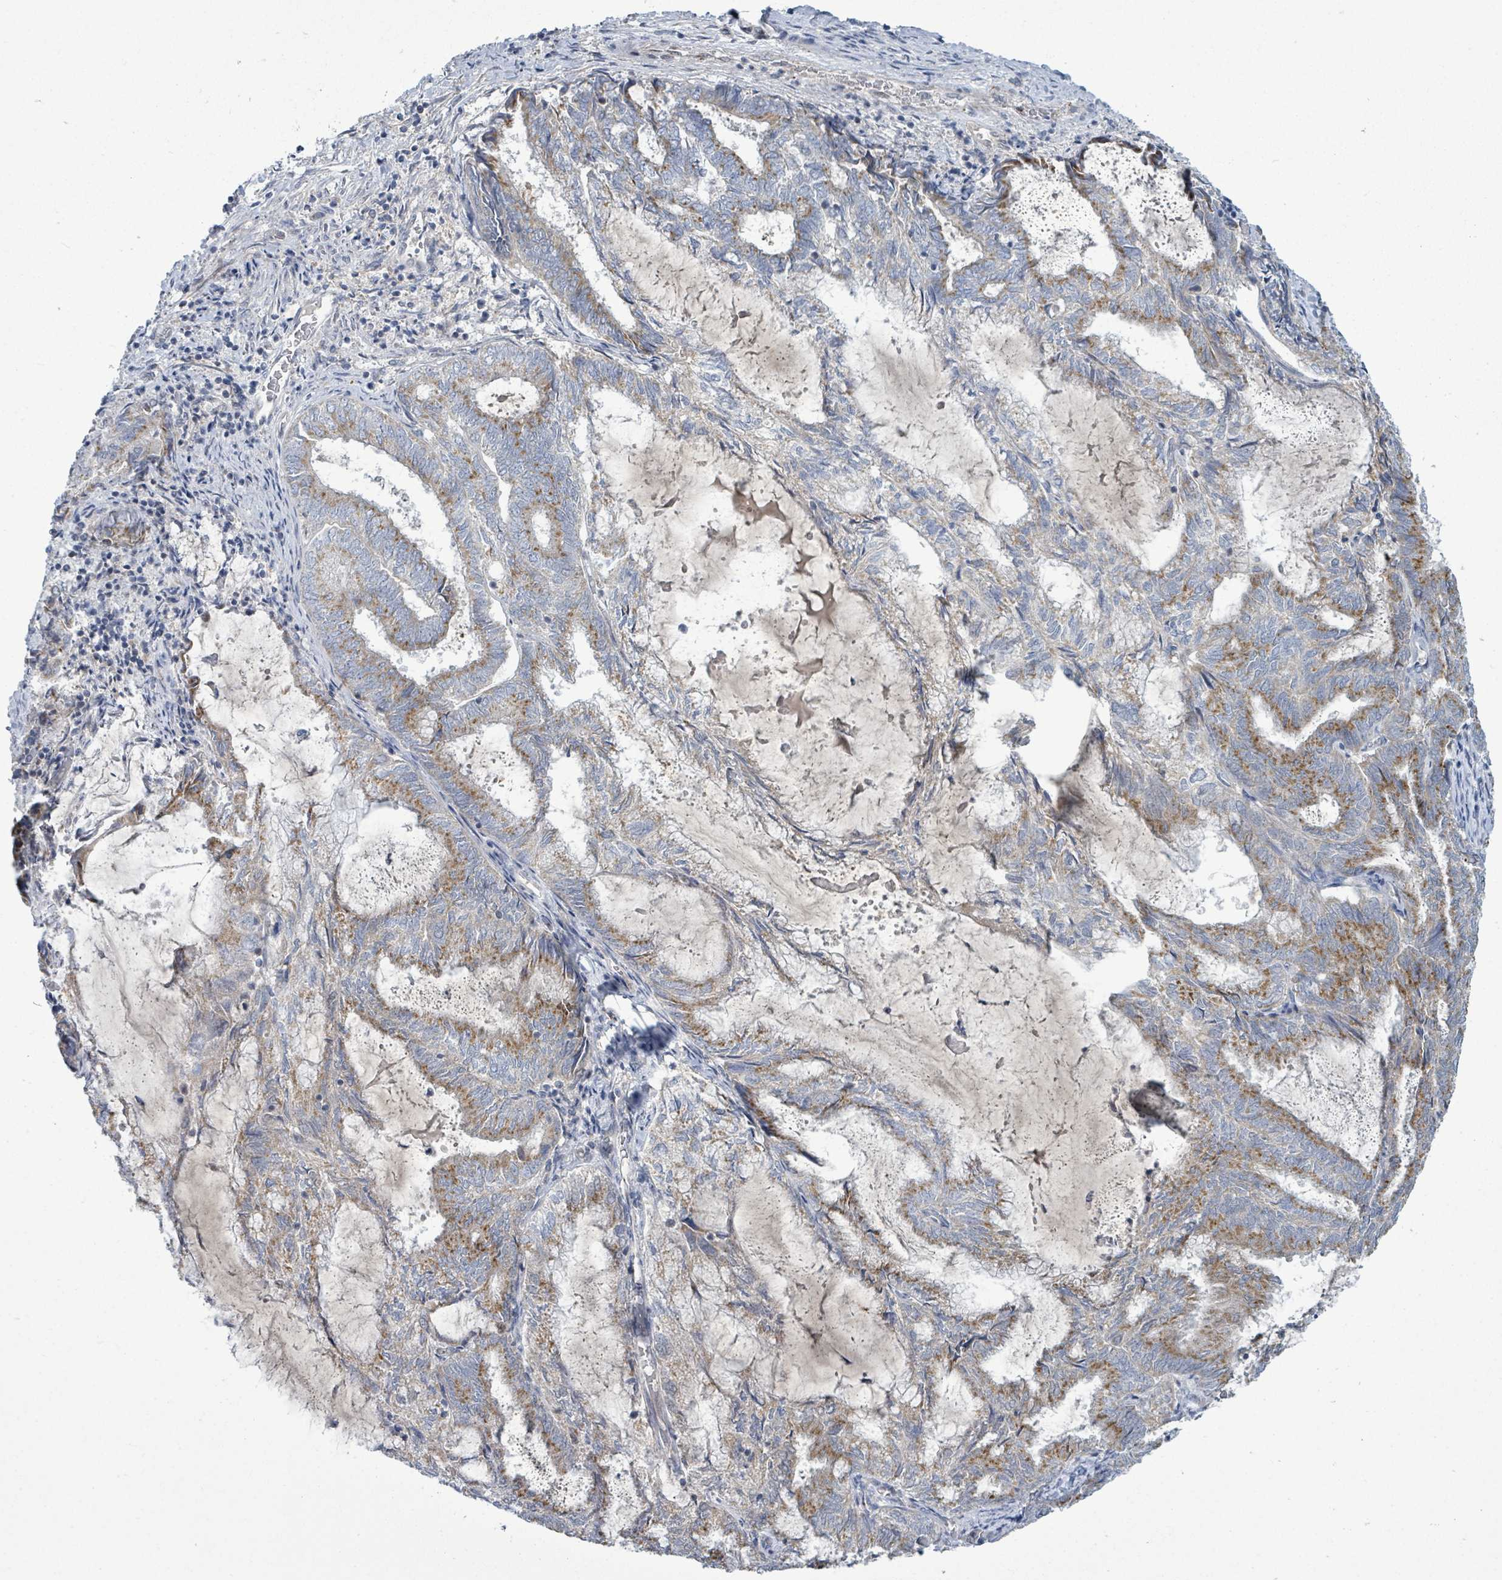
{"staining": {"intensity": "moderate", "quantity": "25%-75%", "location": "cytoplasmic/membranous"}, "tissue": "endometrial cancer", "cell_type": "Tumor cells", "image_type": "cancer", "snomed": [{"axis": "morphology", "description": "Adenocarcinoma, NOS"}, {"axis": "topography", "description": "Endometrium"}], "caption": "A histopathology image of endometrial adenocarcinoma stained for a protein displays moderate cytoplasmic/membranous brown staining in tumor cells.", "gene": "ZFPM1", "patient": {"sex": "female", "age": 80}}